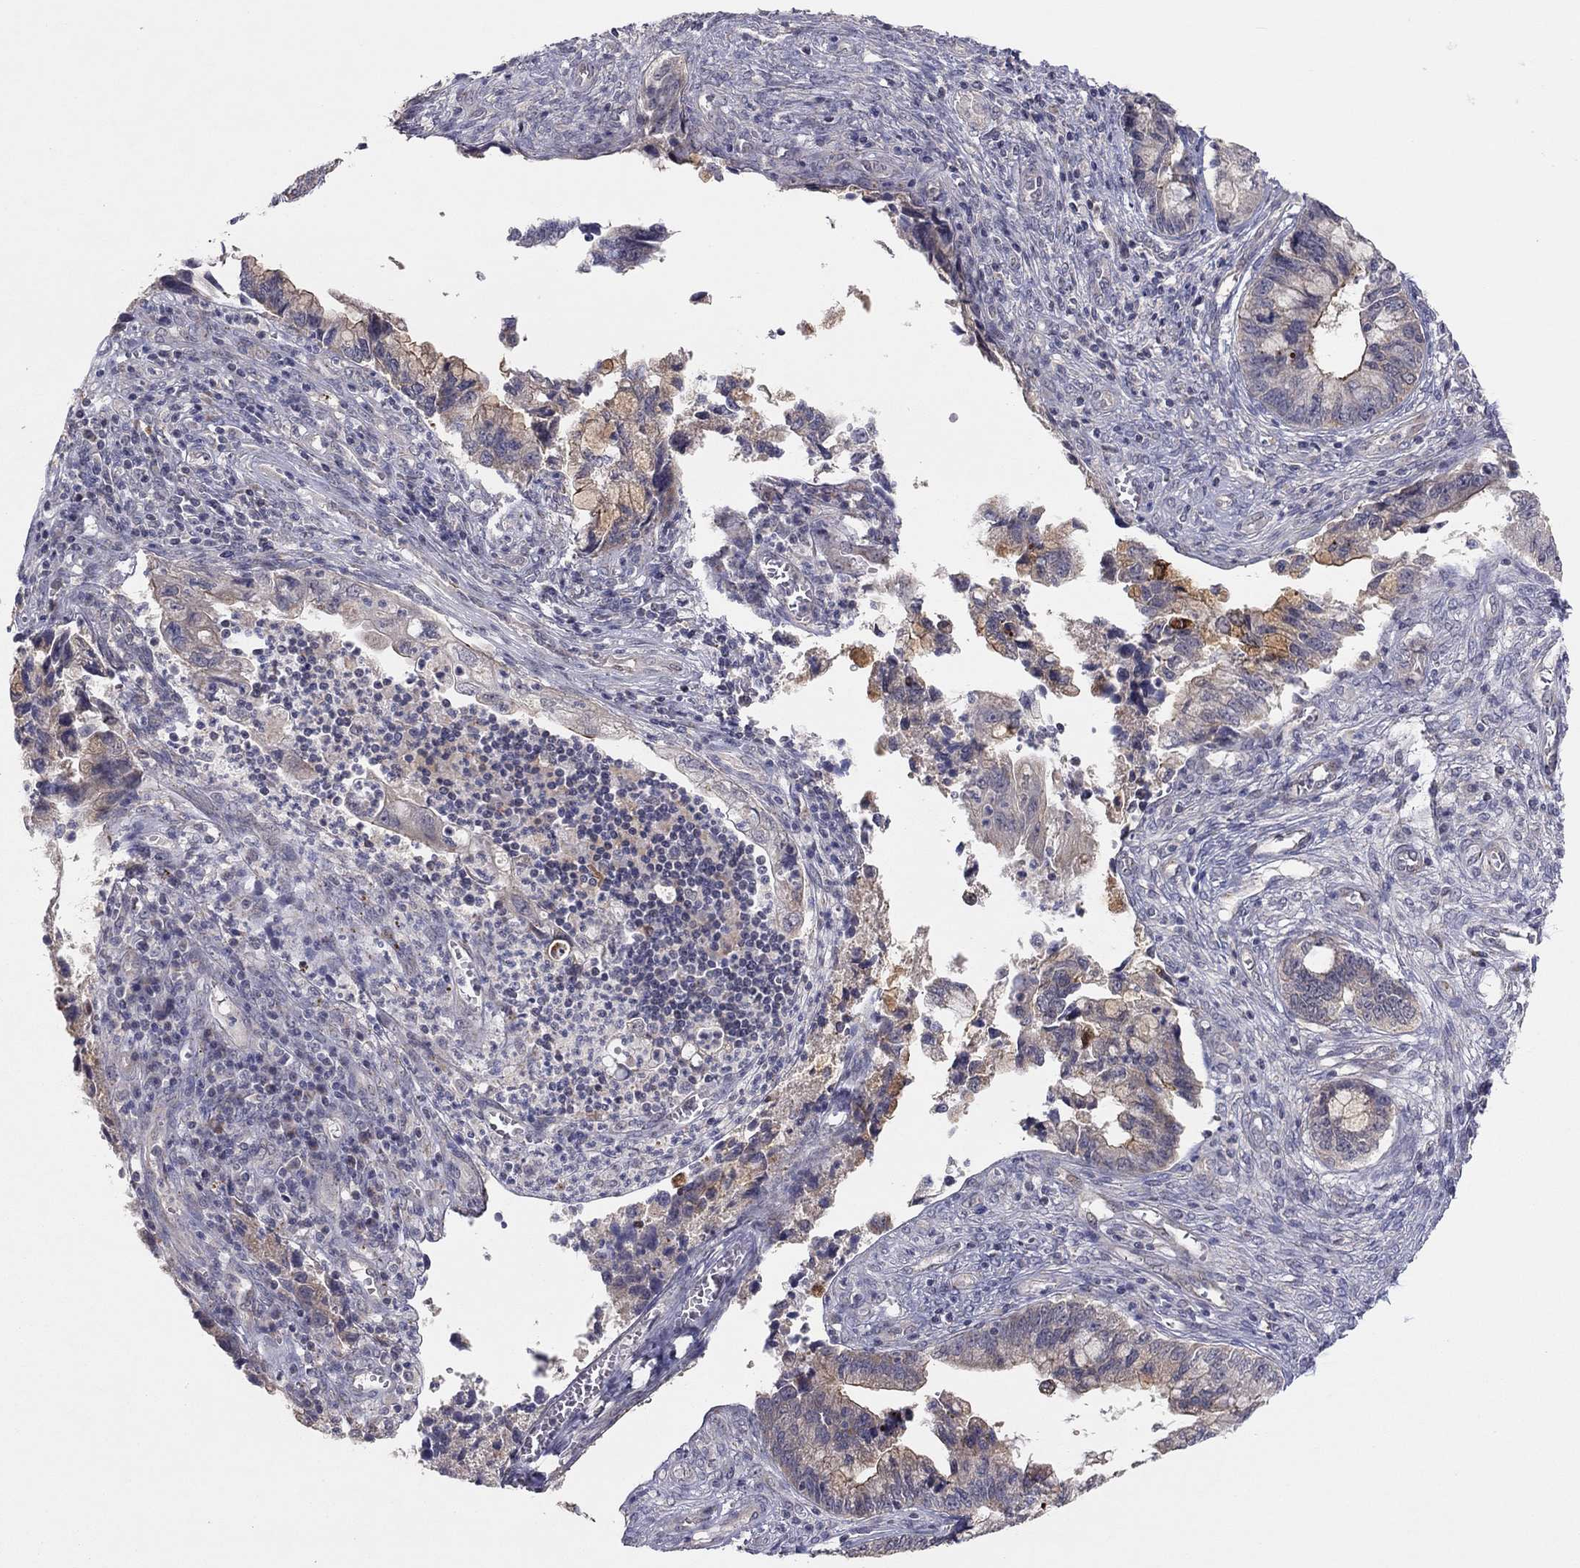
{"staining": {"intensity": "weak", "quantity": "25%-75%", "location": "cytoplasmic/membranous"}, "tissue": "cervical cancer", "cell_type": "Tumor cells", "image_type": "cancer", "snomed": [{"axis": "morphology", "description": "Adenocarcinoma, NOS"}, {"axis": "topography", "description": "Cervix"}], "caption": "Protein expression analysis of human cervical cancer reveals weak cytoplasmic/membranous expression in about 25%-75% of tumor cells. (Stains: DAB (3,3'-diaminobenzidine) in brown, nuclei in blue, Microscopy: brightfield microscopy at high magnification).", "gene": "CRACDL", "patient": {"sex": "female", "age": 44}}